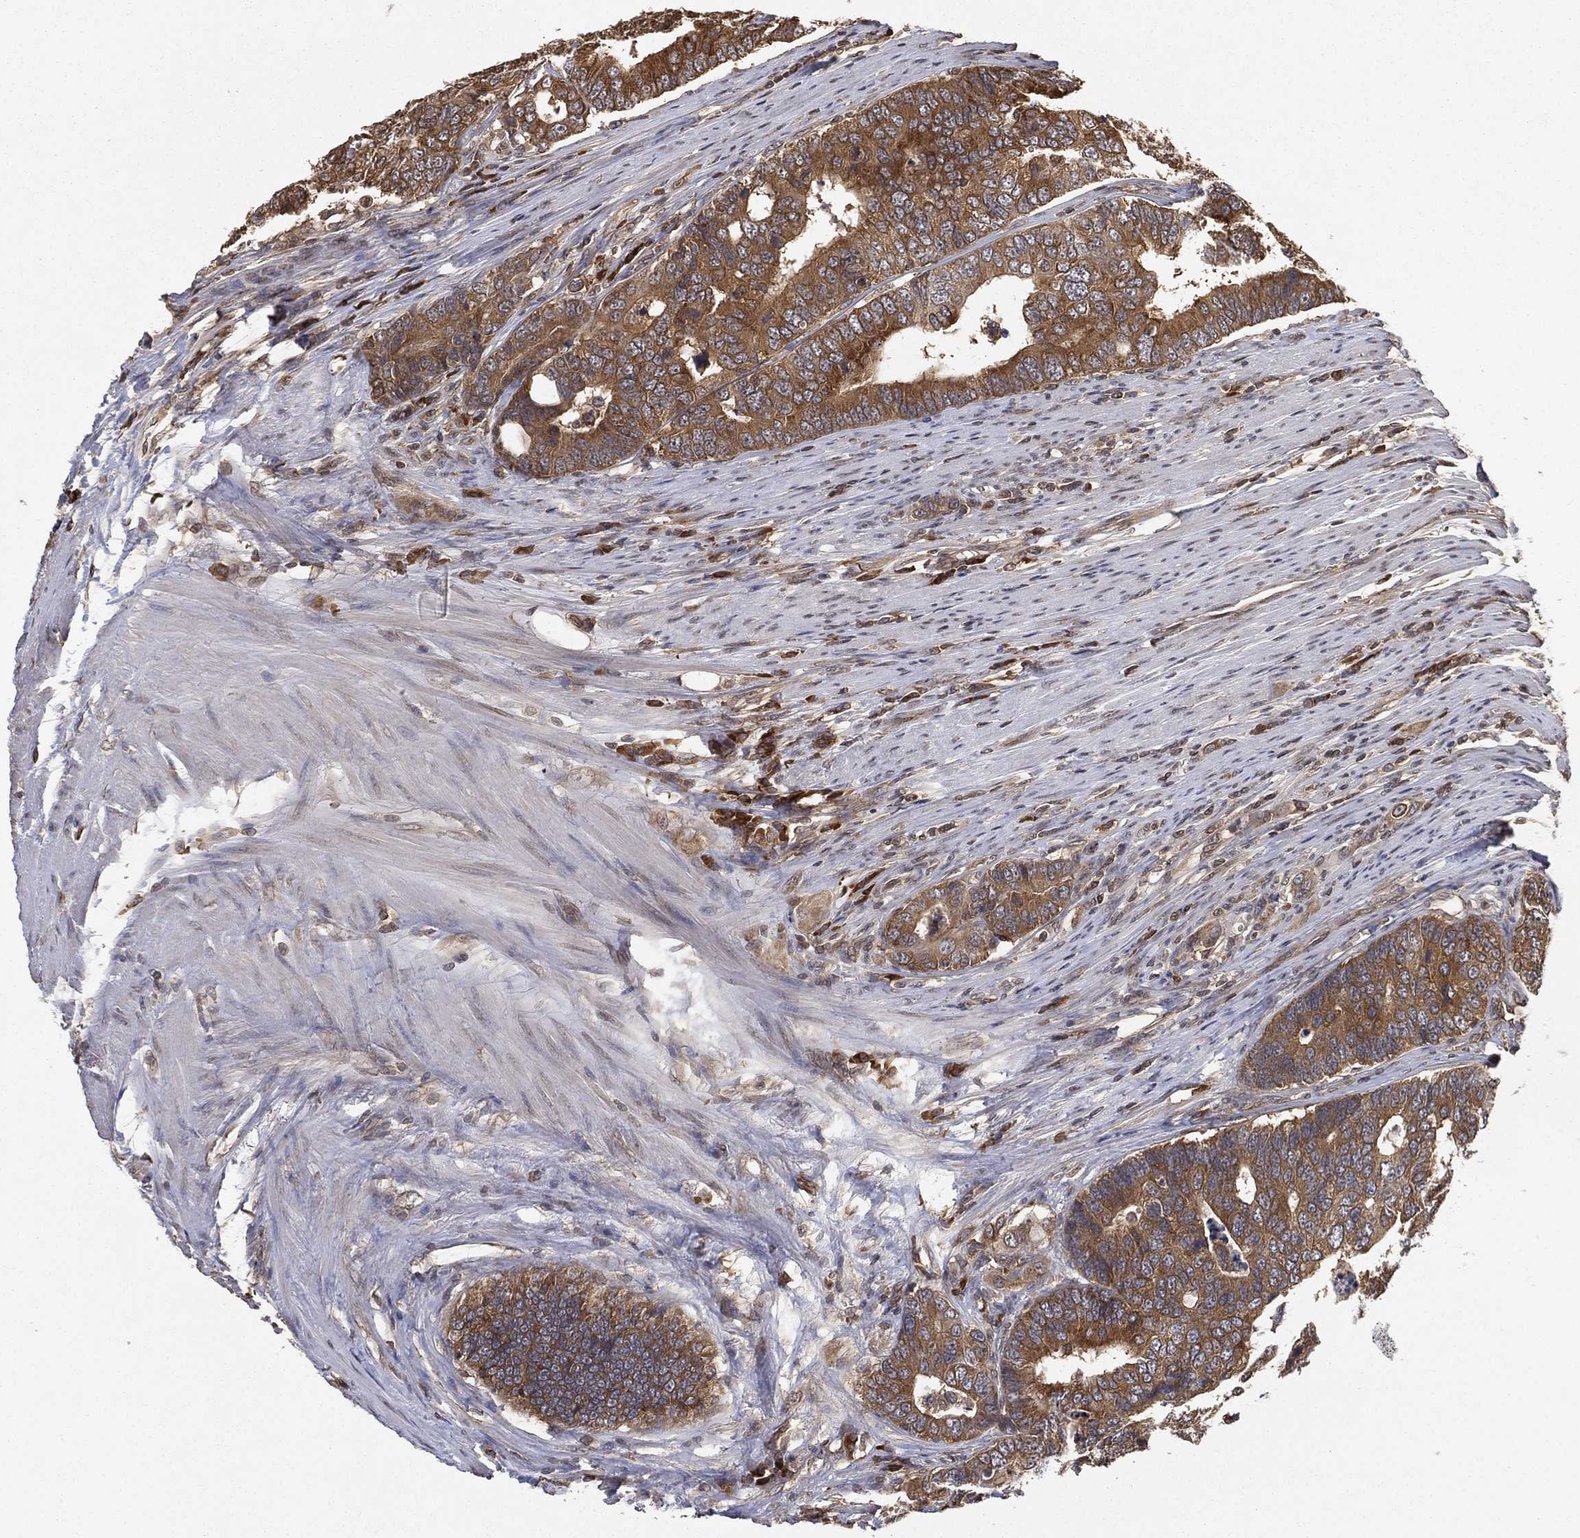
{"staining": {"intensity": "strong", "quantity": "25%-75%", "location": "cytoplasmic/membranous"}, "tissue": "colorectal cancer", "cell_type": "Tumor cells", "image_type": "cancer", "snomed": [{"axis": "morphology", "description": "Adenocarcinoma, NOS"}, {"axis": "topography", "description": "Colon"}], "caption": "This is an image of IHC staining of colorectal adenocarcinoma, which shows strong expression in the cytoplasmic/membranous of tumor cells.", "gene": "UBA5", "patient": {"sex": "female", "age": 72}}